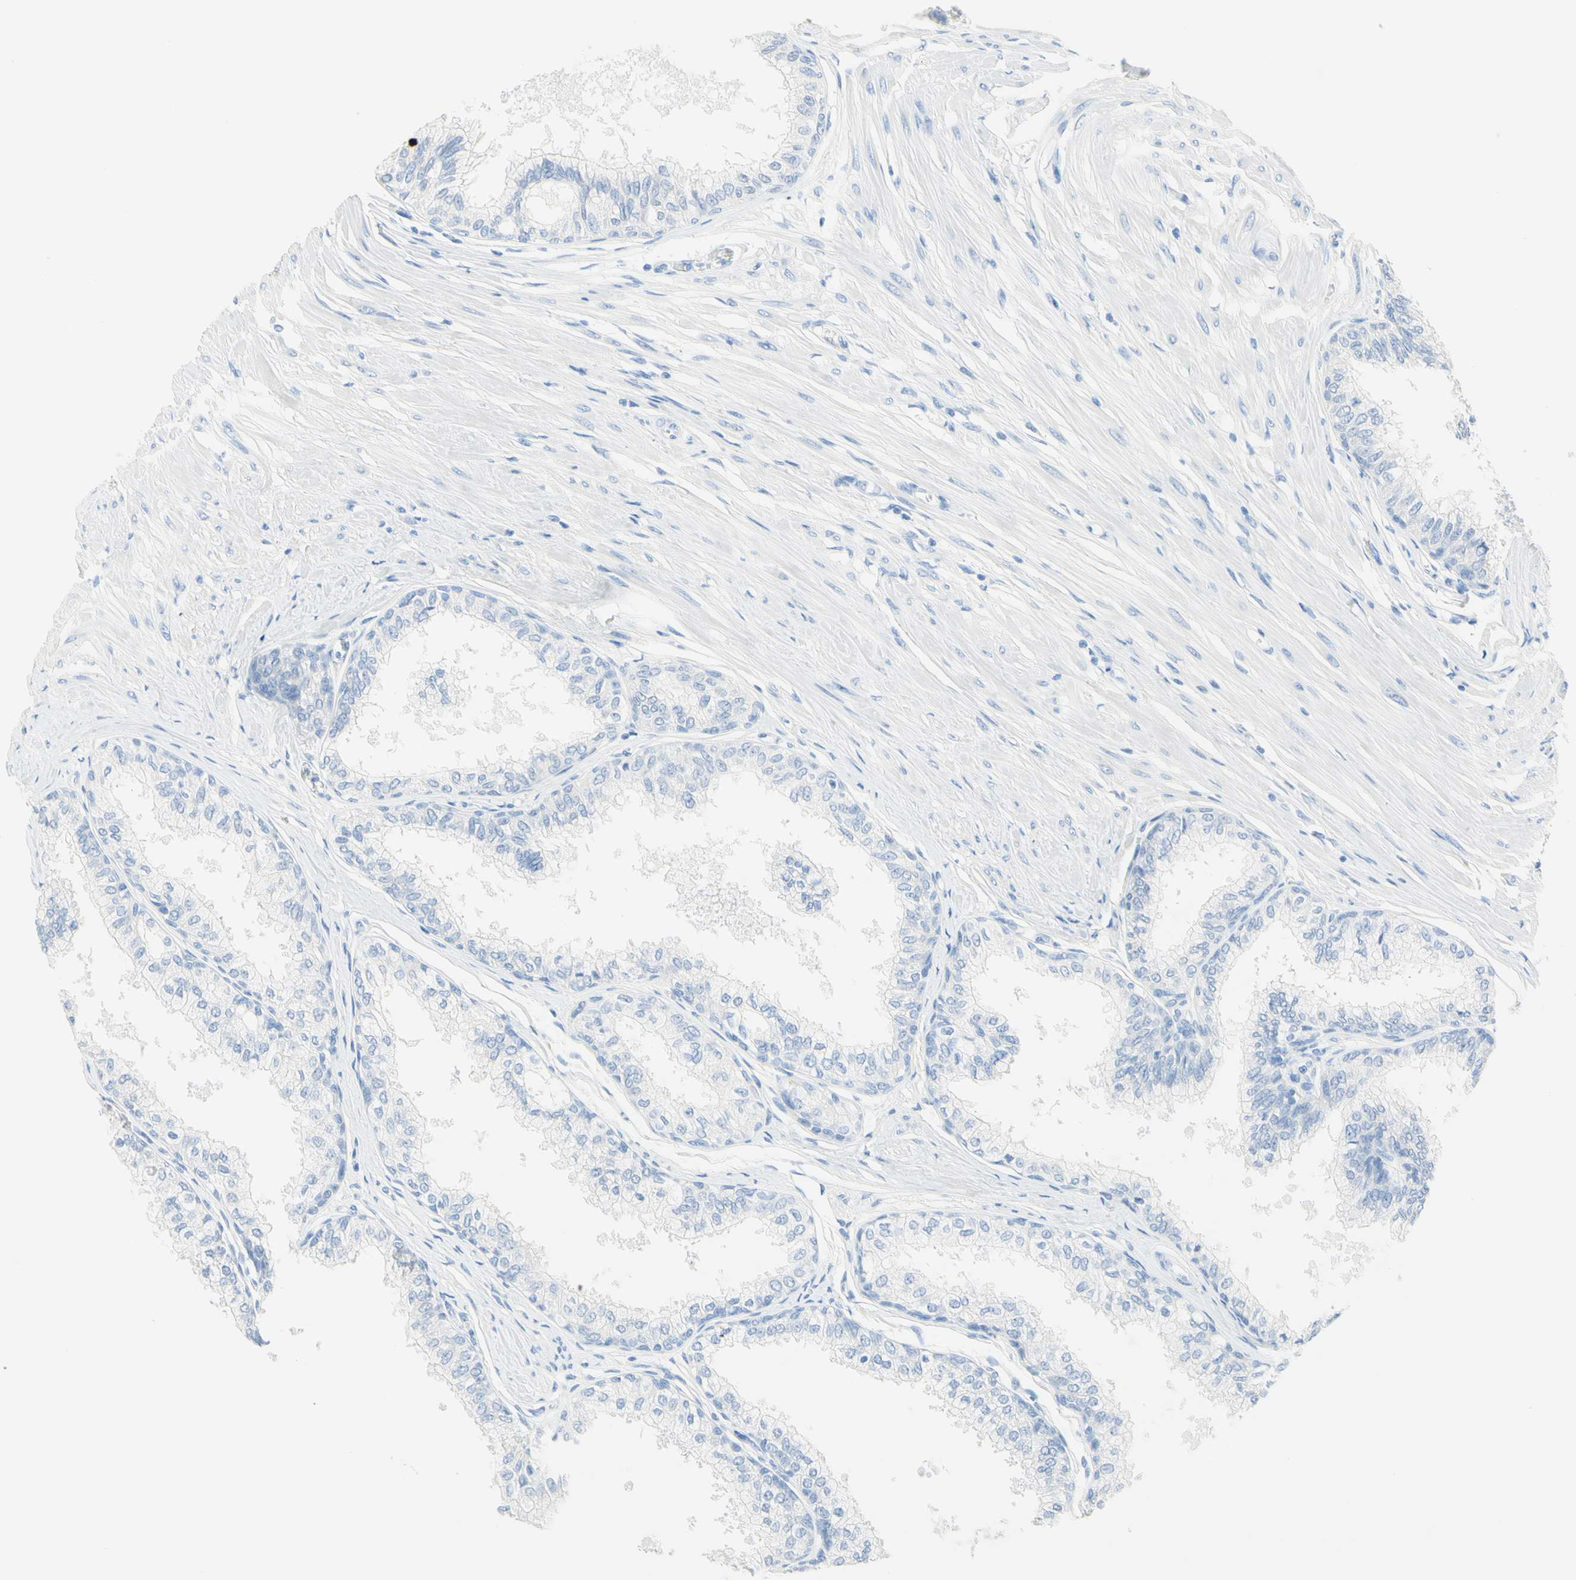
{"staining": {"intensity": "negative", "quantity": "none", "location": "none"}, "tissue": "prostate", "cell_type": "Glandular cells", "image_type": "normal", "snomed": [{"axis": "morphology", "description": "Normal tissue, NOS"}, {"axis": "topography", "description": "Prostate"}, {"axis": "topography", "description": "Seminal veicle"}], "caption": "The histopathology image exhibits no significant expression in glandular cells of prostate.", "gene": "IL6ST", "patient": {"sex": "male", "age": 60}}